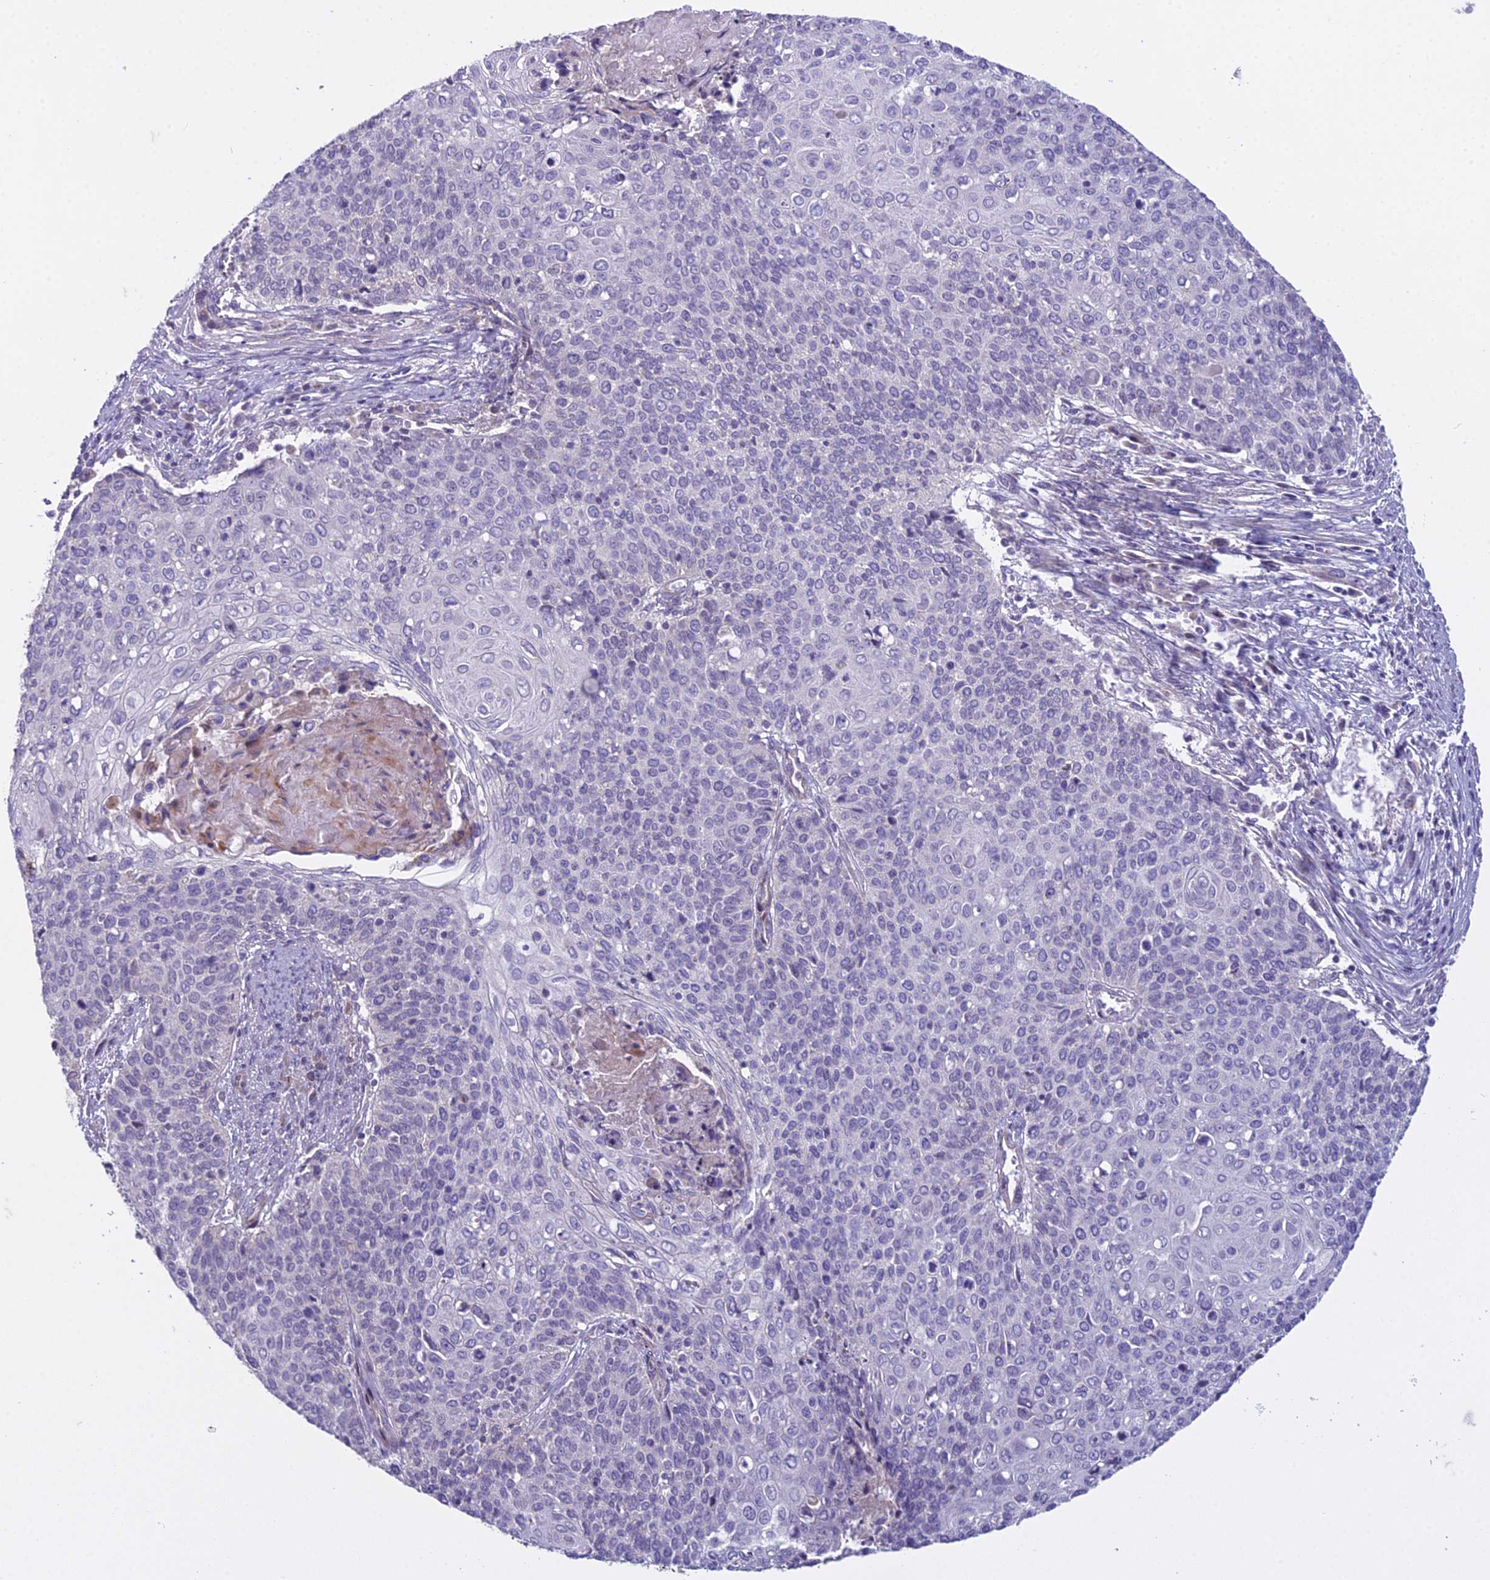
{"staining": {"intensity": "negative", "quantity": "none", "location": "none"}, "tissue": "cervical cancer", "cell_type": "Tumor cells", "image_type": "cancer", "snomed": [{"axis": "morphology", "description": "Squamous cell carcinoma, NOS"}, {"axis": "topography", "description": "Cervix"}], "caption": "Cervical squamous cell carcinoma was stained to show a protein in brown. There is no significant positivity in tumor cells.", "gene": "DUS2", "patient": {"sex": "female", "age": 39}}